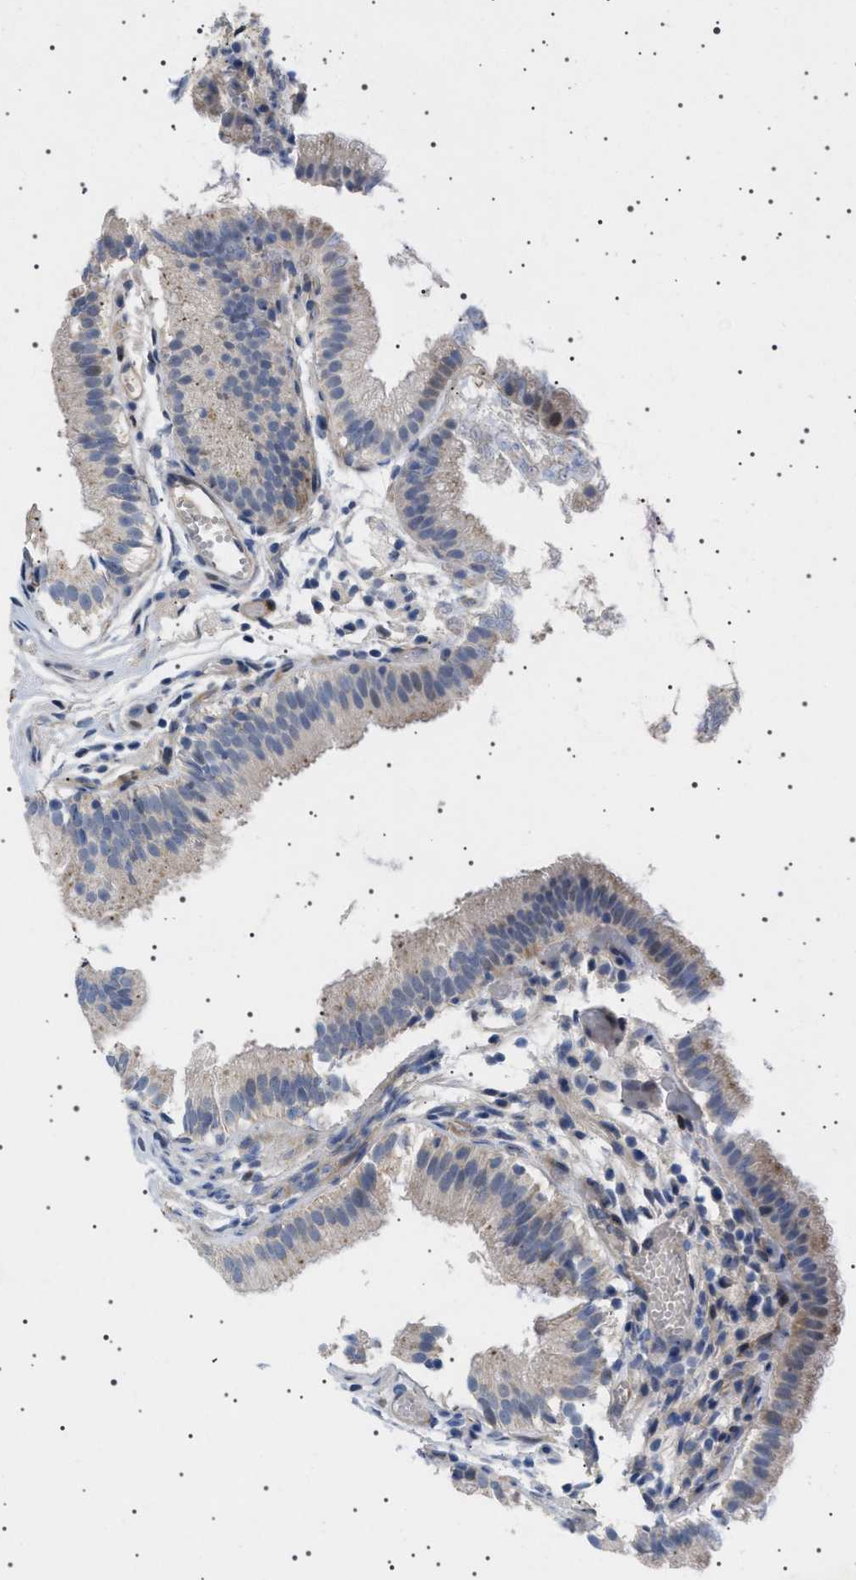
{"staining": {"intensity": "moderate", "quantity": "<25%", "location": "cytoplasmic/membranous,nuclear"}, "tissue": "gallbladder", "cell_type": "Glandular cells", "image_type": "normal", "snomed": [{"axis": "morphology", "description": "Normal tissue, NOS"}, {"axis": "topography", "description": "Gallbladder"}], "caption": "Moderate cytoplasmic/membranous,nuclear staining for a protein is present in about <25% of glandular cells of benign gallbladder using immunohistochemistry.", "gene": "HTR1A", "patient": {"sex": "female", "age": 26}}